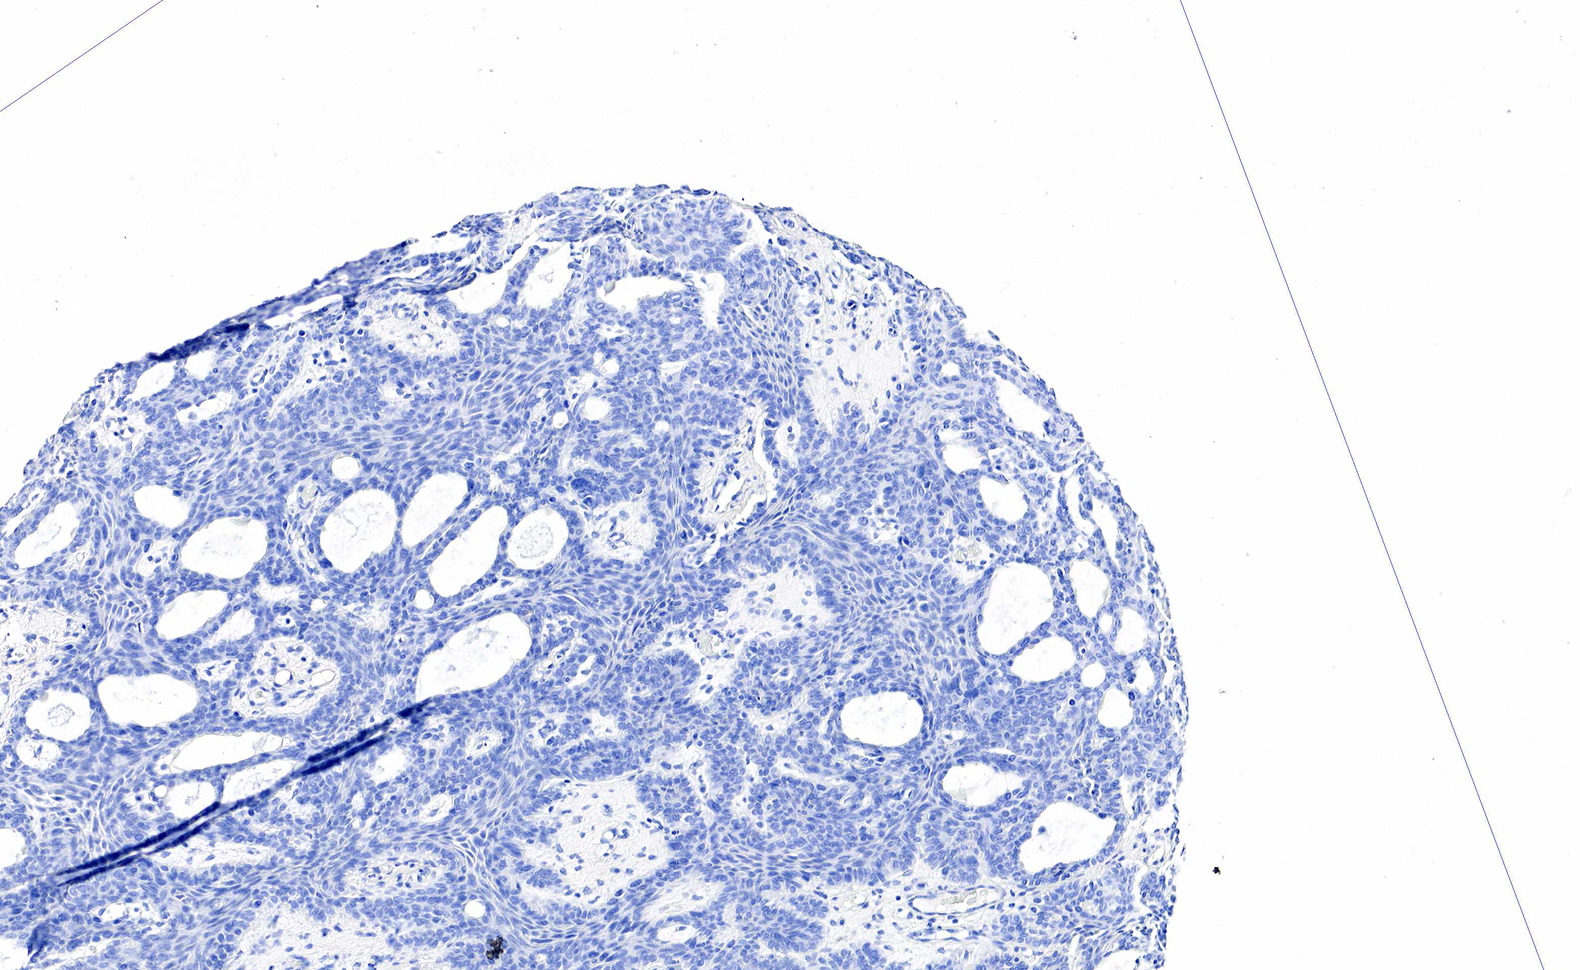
{"staining": {"intensity": "negative", "quantity": "none", "location": "none"}, "tissue": "skin cancer", "cell_type": "Tumor cells", "image_type": "cancer", "snomed": [{"axis": "morphology", "description": "Basal cell carcinoma"}, {"axis": "topography", "description": "Skin"}], "caption": "Image shows no significant protein positivity in tumor cells of skin cancer.", "gene": "ACP3", "patient": {"sex": "male", "age": 44}}